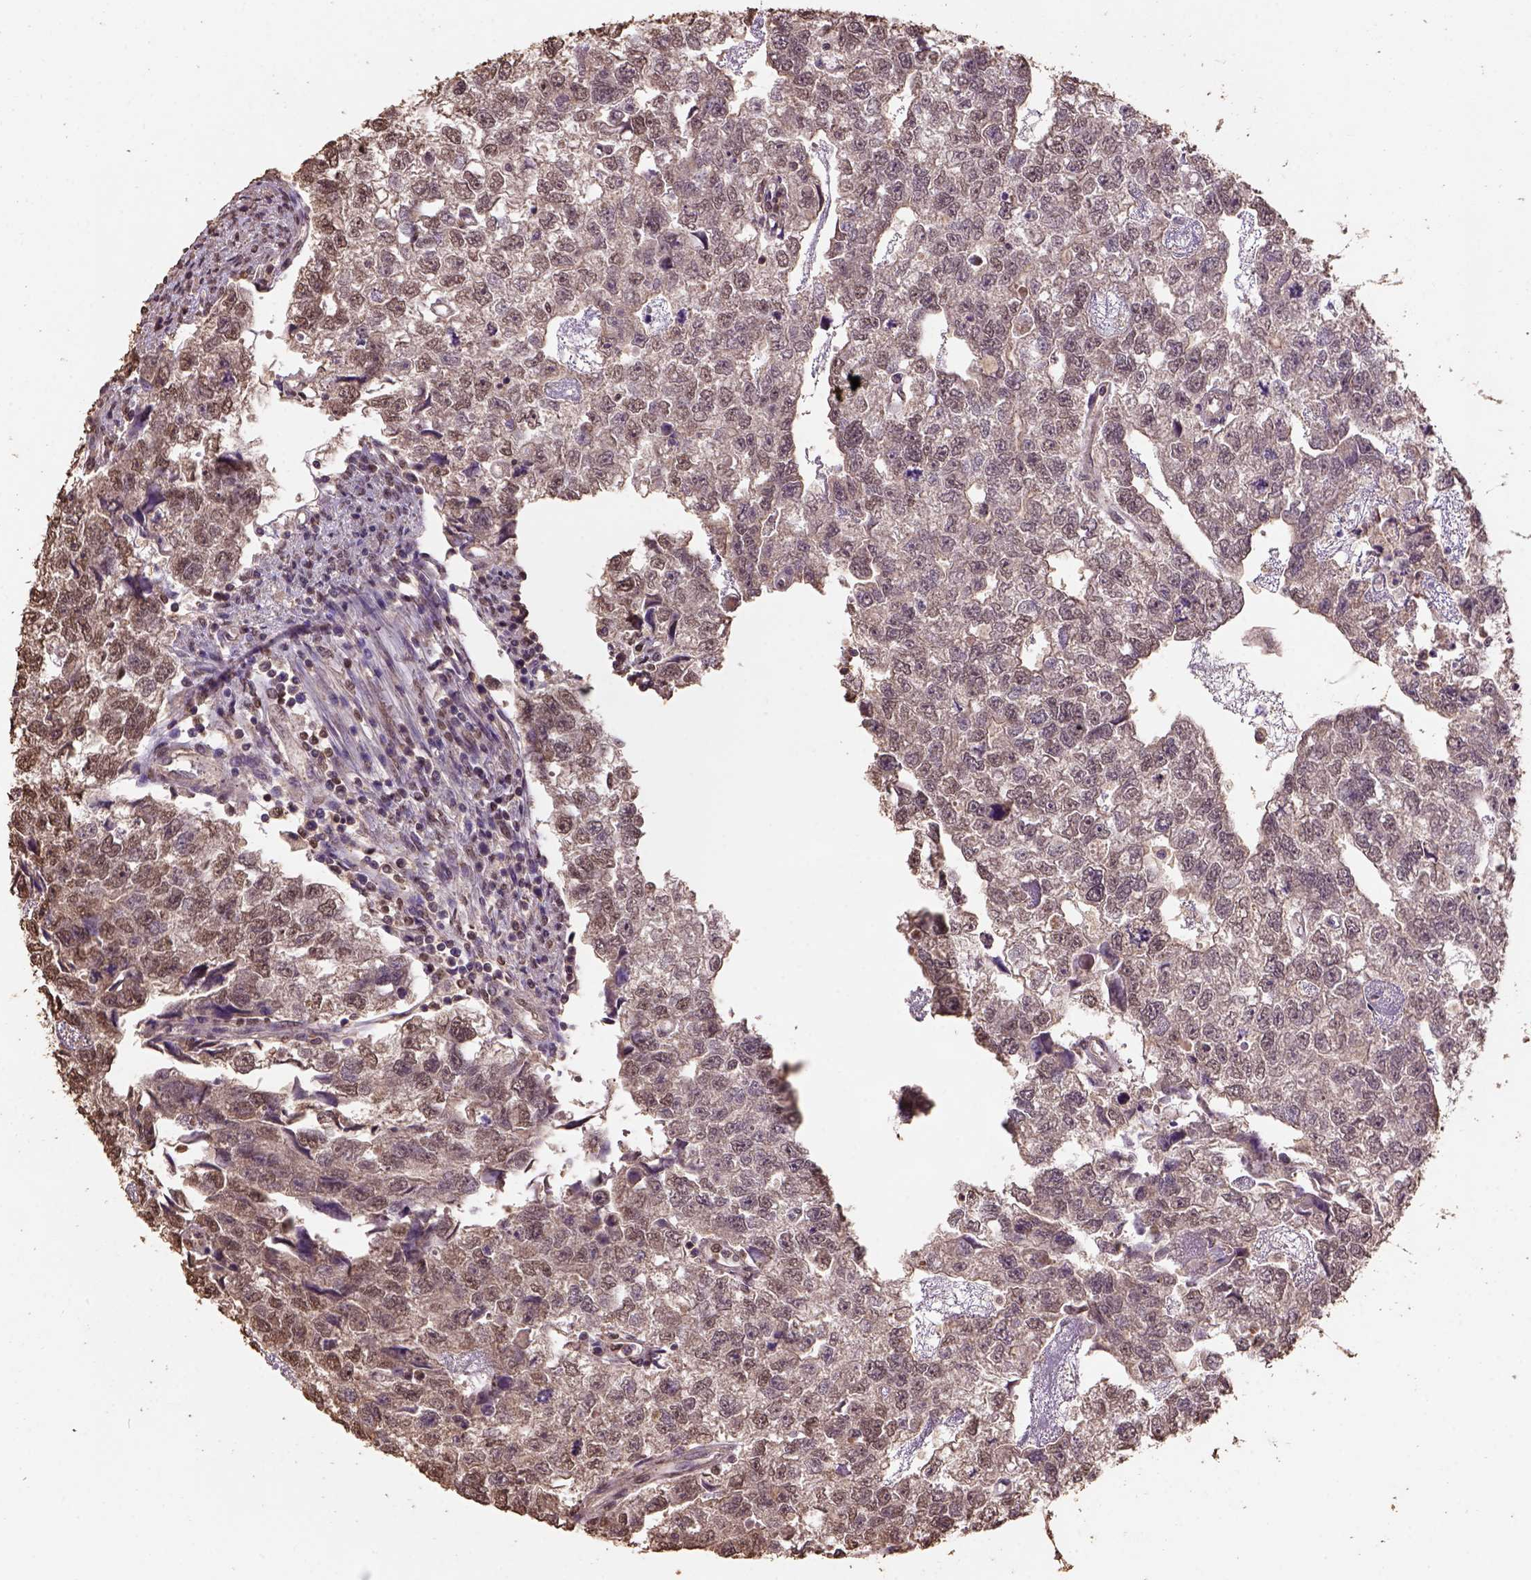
{"staining": {"intensity": "moderate", "quantity": ">75%", "location": "nuclear"}, "tissue": "testis cancer", "cell_type": "Tumor cells", "image_type": "cancer", "snomed": [{"axis": "morphology", "description": "Carcinoma, Embryonal, NOS"}, {"axis": "morphology", "description": "Teratoma, malignant, NOS"}, {"axis": "topography", "description": "Testis"}], "caption": "IHC of human testis cancer (embryonal carcinoma) demonstrates medium levels of moderate nuclear positivity in about >75% of tumor cells. The staining was performed using DAB to visualize the protein expression in brown, while the nuclei were stained in blue with hematoxylin (Magnification: 20x).", "gene": "CSTF2T", "patient": {"sex": "male", "age": 44}}